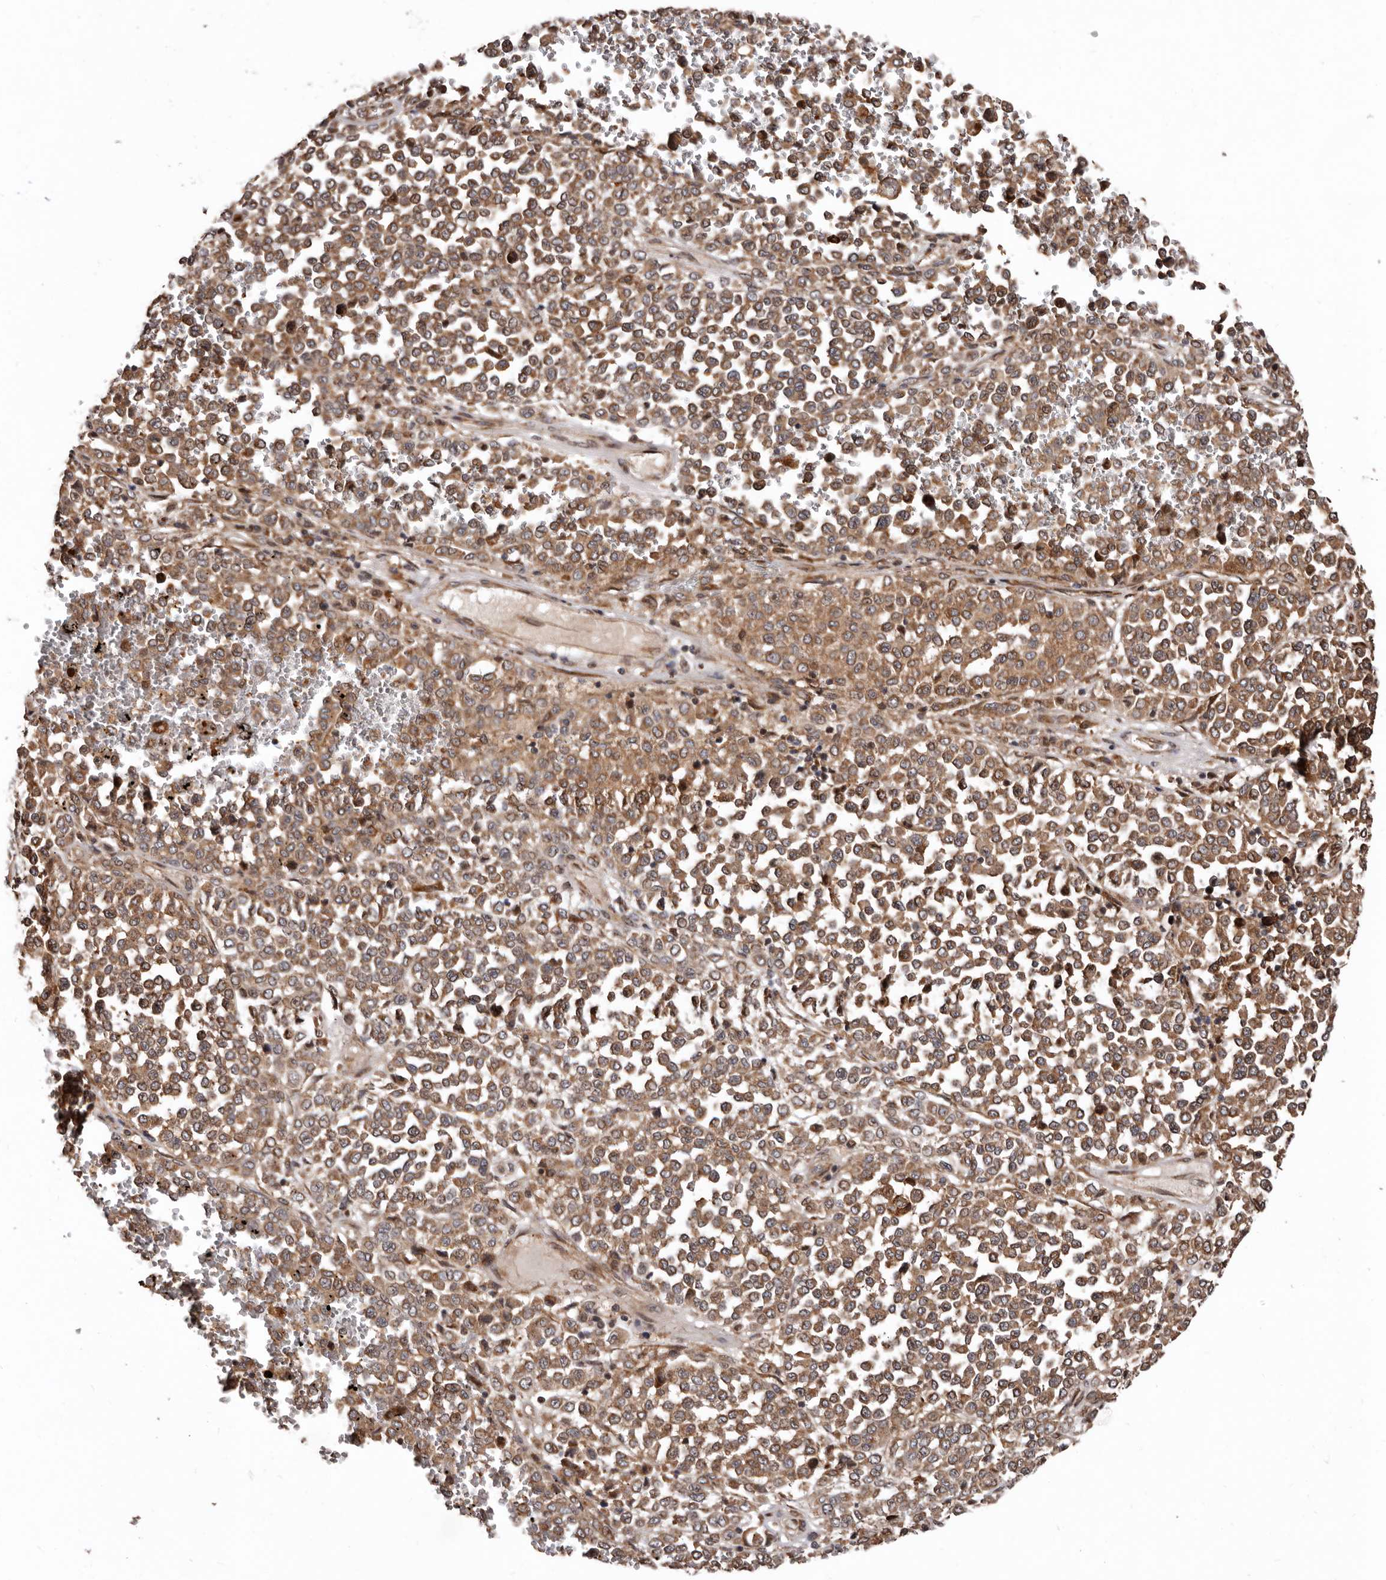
{"staining": {"intensity": "moderate", "quantity": ">75%", "location": "cytoplasmic/membranous"}, "tissue": "melanoma", "cell_type": "Tumor cells", "image_type": "cancer", "snomed": [{"axis": "morphology", "description": "Malignant melanoma, Metastatic site"}, {"axis": "topography", "description": "Pancreas"}], "caption": "About >75% of tumor cells in malignant melanoma (metastatic site) reveal moderate cytoplasmic/membranous protein expression as visualized by brown immunohistochemical staining.", "gene": "WEE2", "patient": {"sex": "female", "age": 30}}